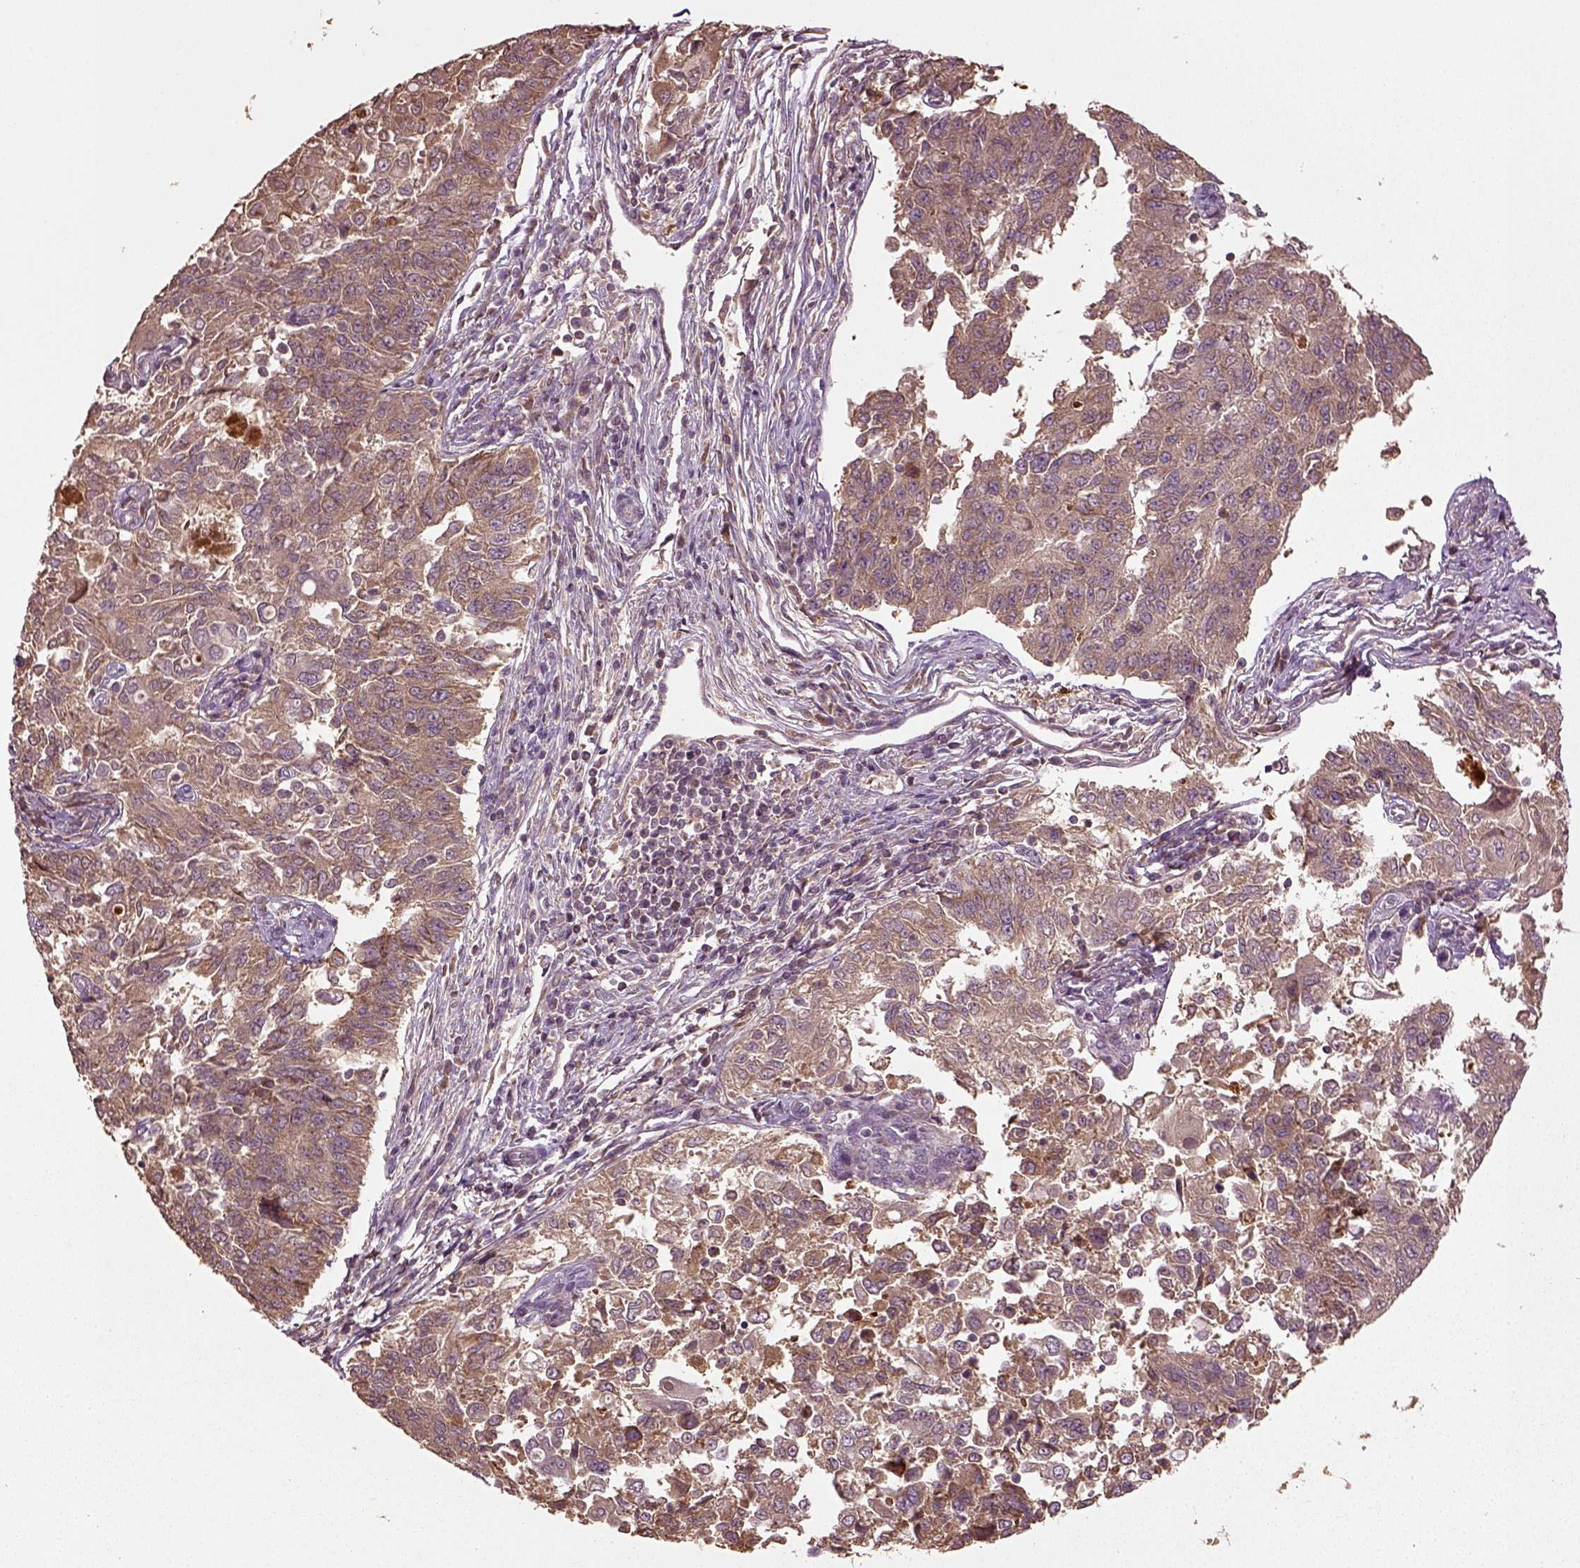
{"staining": {"intensity": "moderate", "quantity": "25%-75%", "location": "cytoplasmic/membranous"}, "tissue": "endometrial cancer", "cell_type": "Tumor cells", "image_type": "cancer", "snomed": [{"axis": "morphology", "description": "Adenocarcinoma, NOS"}, {"axis": "topography", "description": "Endometrium"}], "caption": "Human adenocarcinoma (endometrial) stained for a protein (brown) displays moderate cytoplasmic/membranous positive positivity in approximately 25%-75% of tumor cells.", "gene": "ERV3-1", "patient": {"sex": "female", "age": 43}}